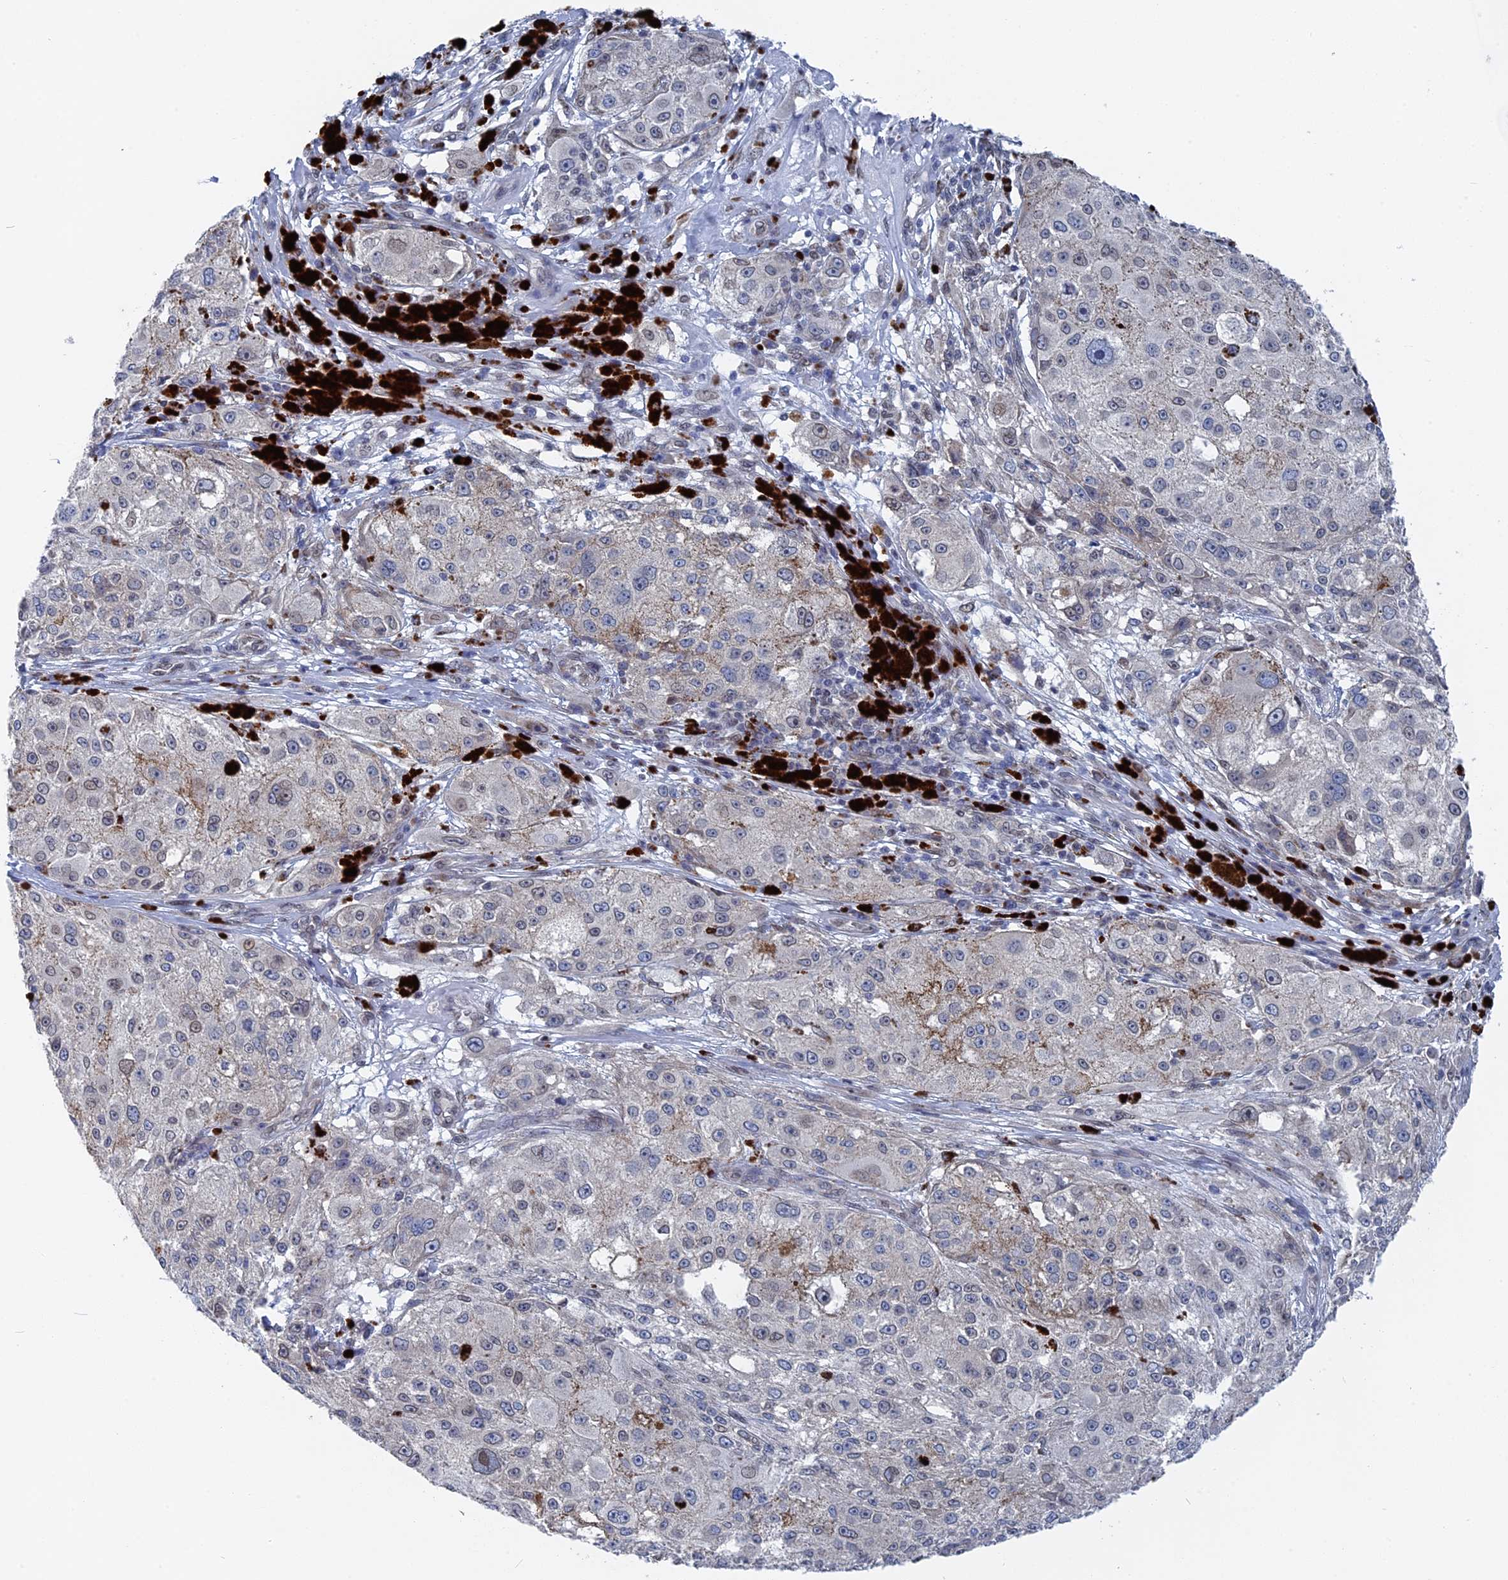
{"staining": {"intensity": "negative", "quantity": "none", "location": "none"}, "tissue": "melanoma", "cell_type": "Tumor cells", "image_type": "cancer", "snomed": [{"axis": "morphology", "description": "Necrosis, NOS"}, {"axis": "morphology", "description": "Malignant melanoma, NOS"}, {"axis": "topography", "description": "Skin"}], "caption": "Protein analysis of melanoma demonstrates no significant expression in tumor cells.", "gene": "MTRF1", "patient": {"sex": "female", "age": 87}}